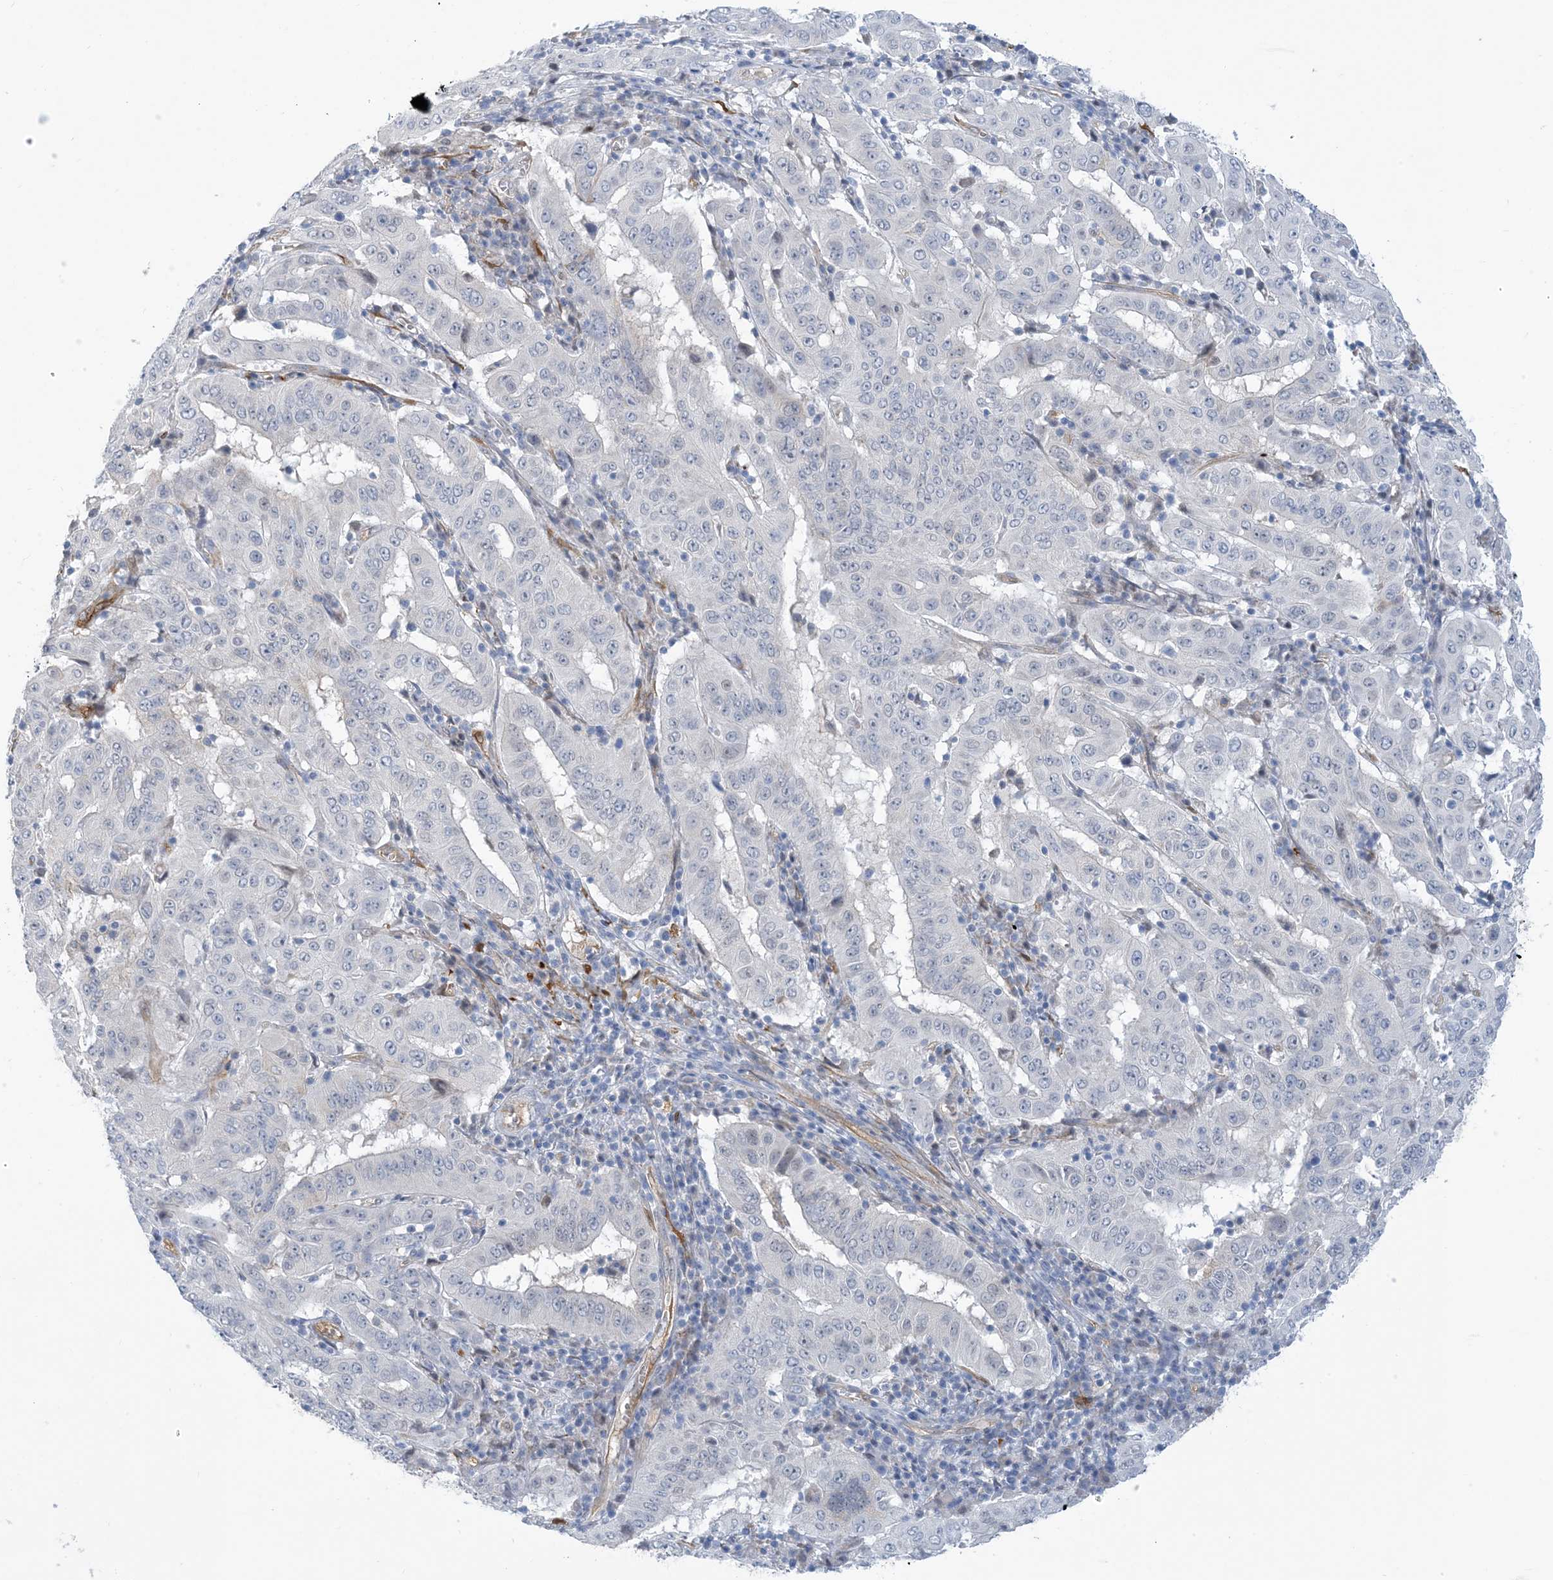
{"staining": {"intensity": "negative", "quantity": "none", "location": "none"}, "tissue": "pancreatic cancer", "cell_type": "Tumor cells", "image_type": "cancer", "snomed": [{"axis": "morphology", "description": "Adenocarcinoma, NOS"}, {"axis": "topography", "description": "Pancreas"}], "caption": "Pancreatic cancer stained for a protein using IHC exhibits no positivity tumor cells.", "gene": "EIF2A", "patient": {"sex": "male", "age": 63}}